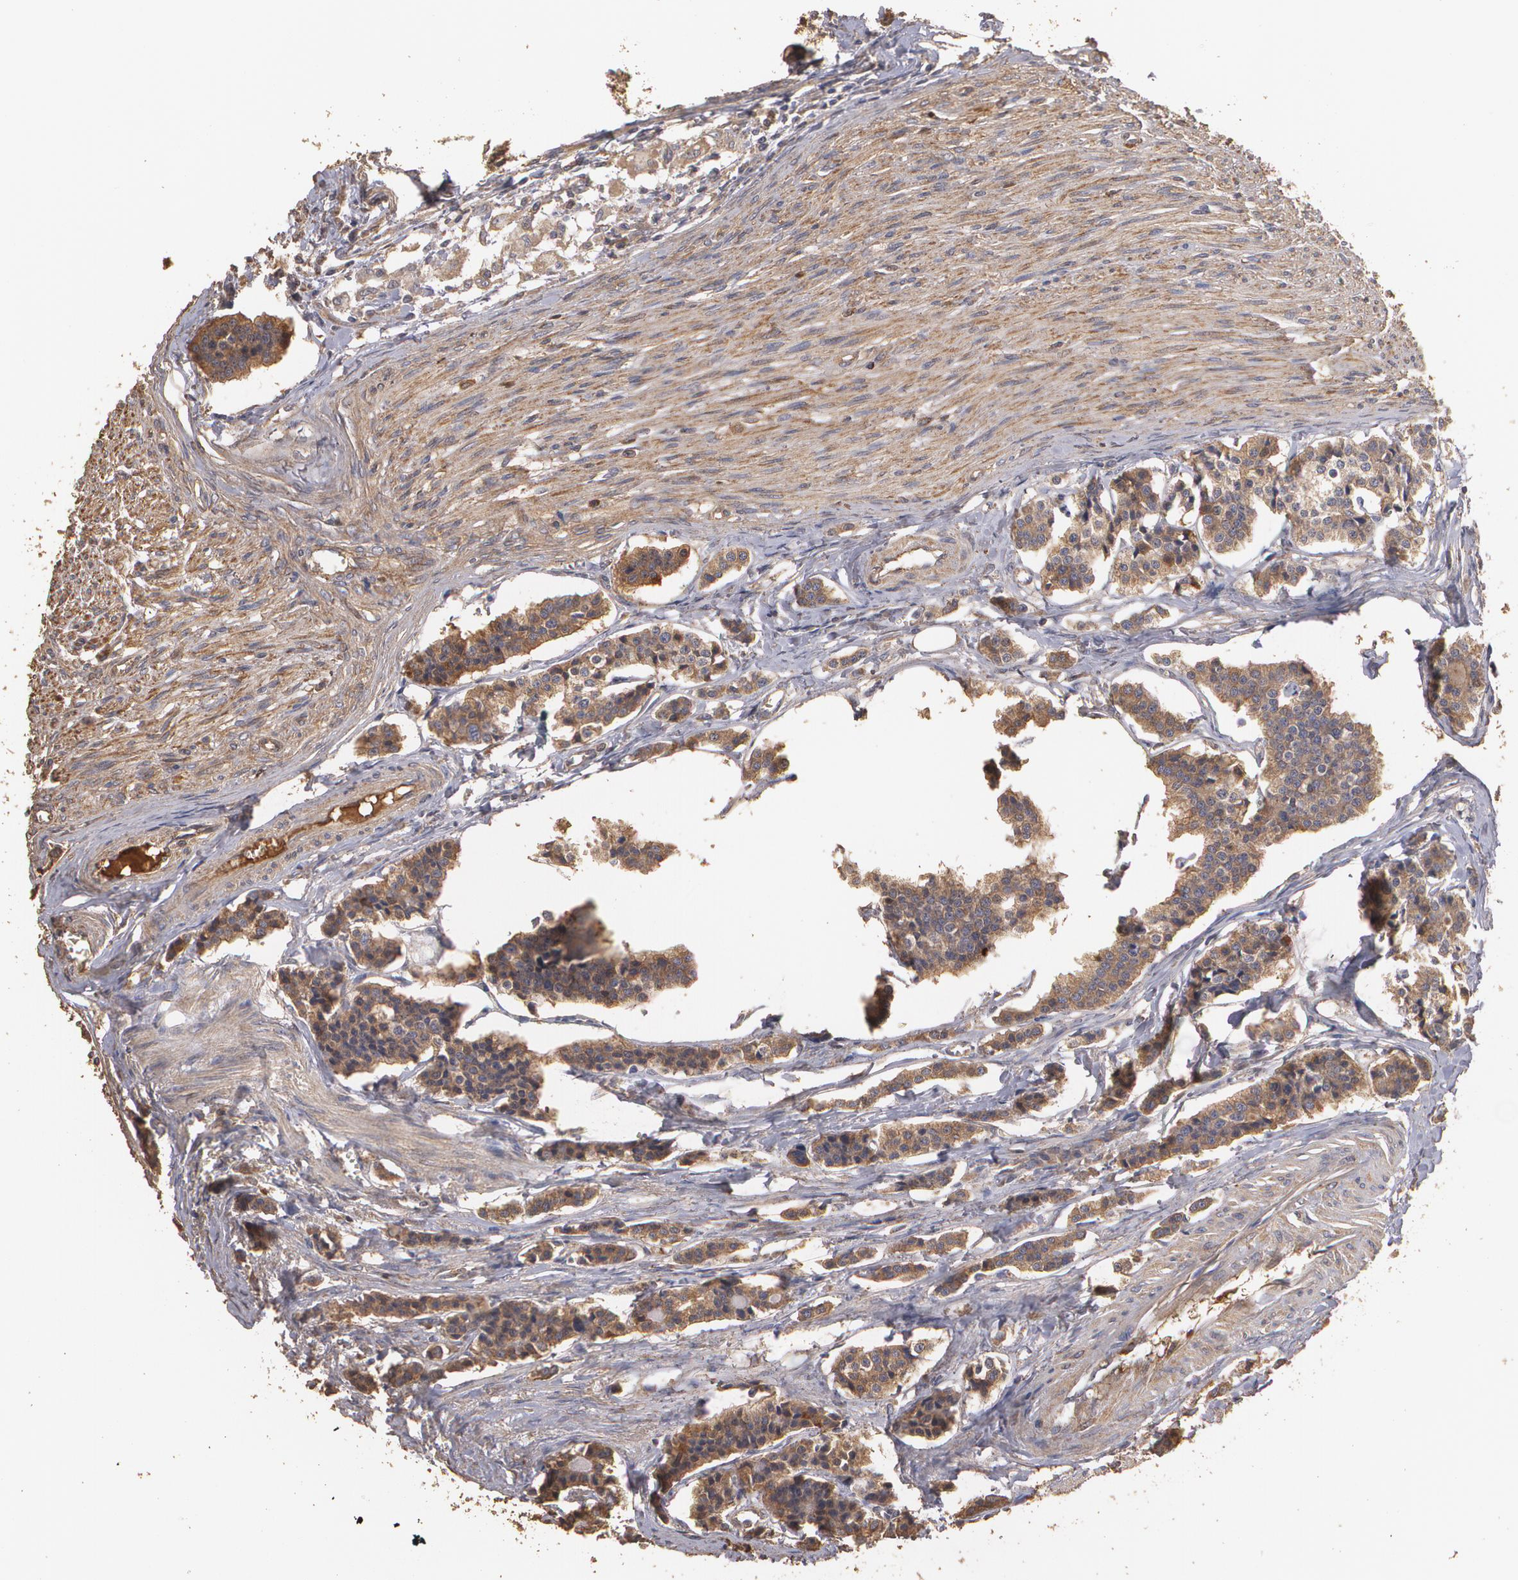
{"staining": {"intensity": "moderate", "quantity": ">75%", "location": "cytoplasmic/membranous"}, "tissue": "carcinoid", "cell_type": "Tumor cells", "image_type": "cancer", "snomed": [{"axis": "morphology", "description": "Carcinoid, malignant, NOS"}, {"axis": "topography", "description": "Small intestine"}], "caption": "Tumor cells show medium levels of moderate cytoplasmic/membranous staining in approximately >75% of cells in human carcinoid.", "gene": "PON1", "patient": {"sex": "male", "age": 63}}